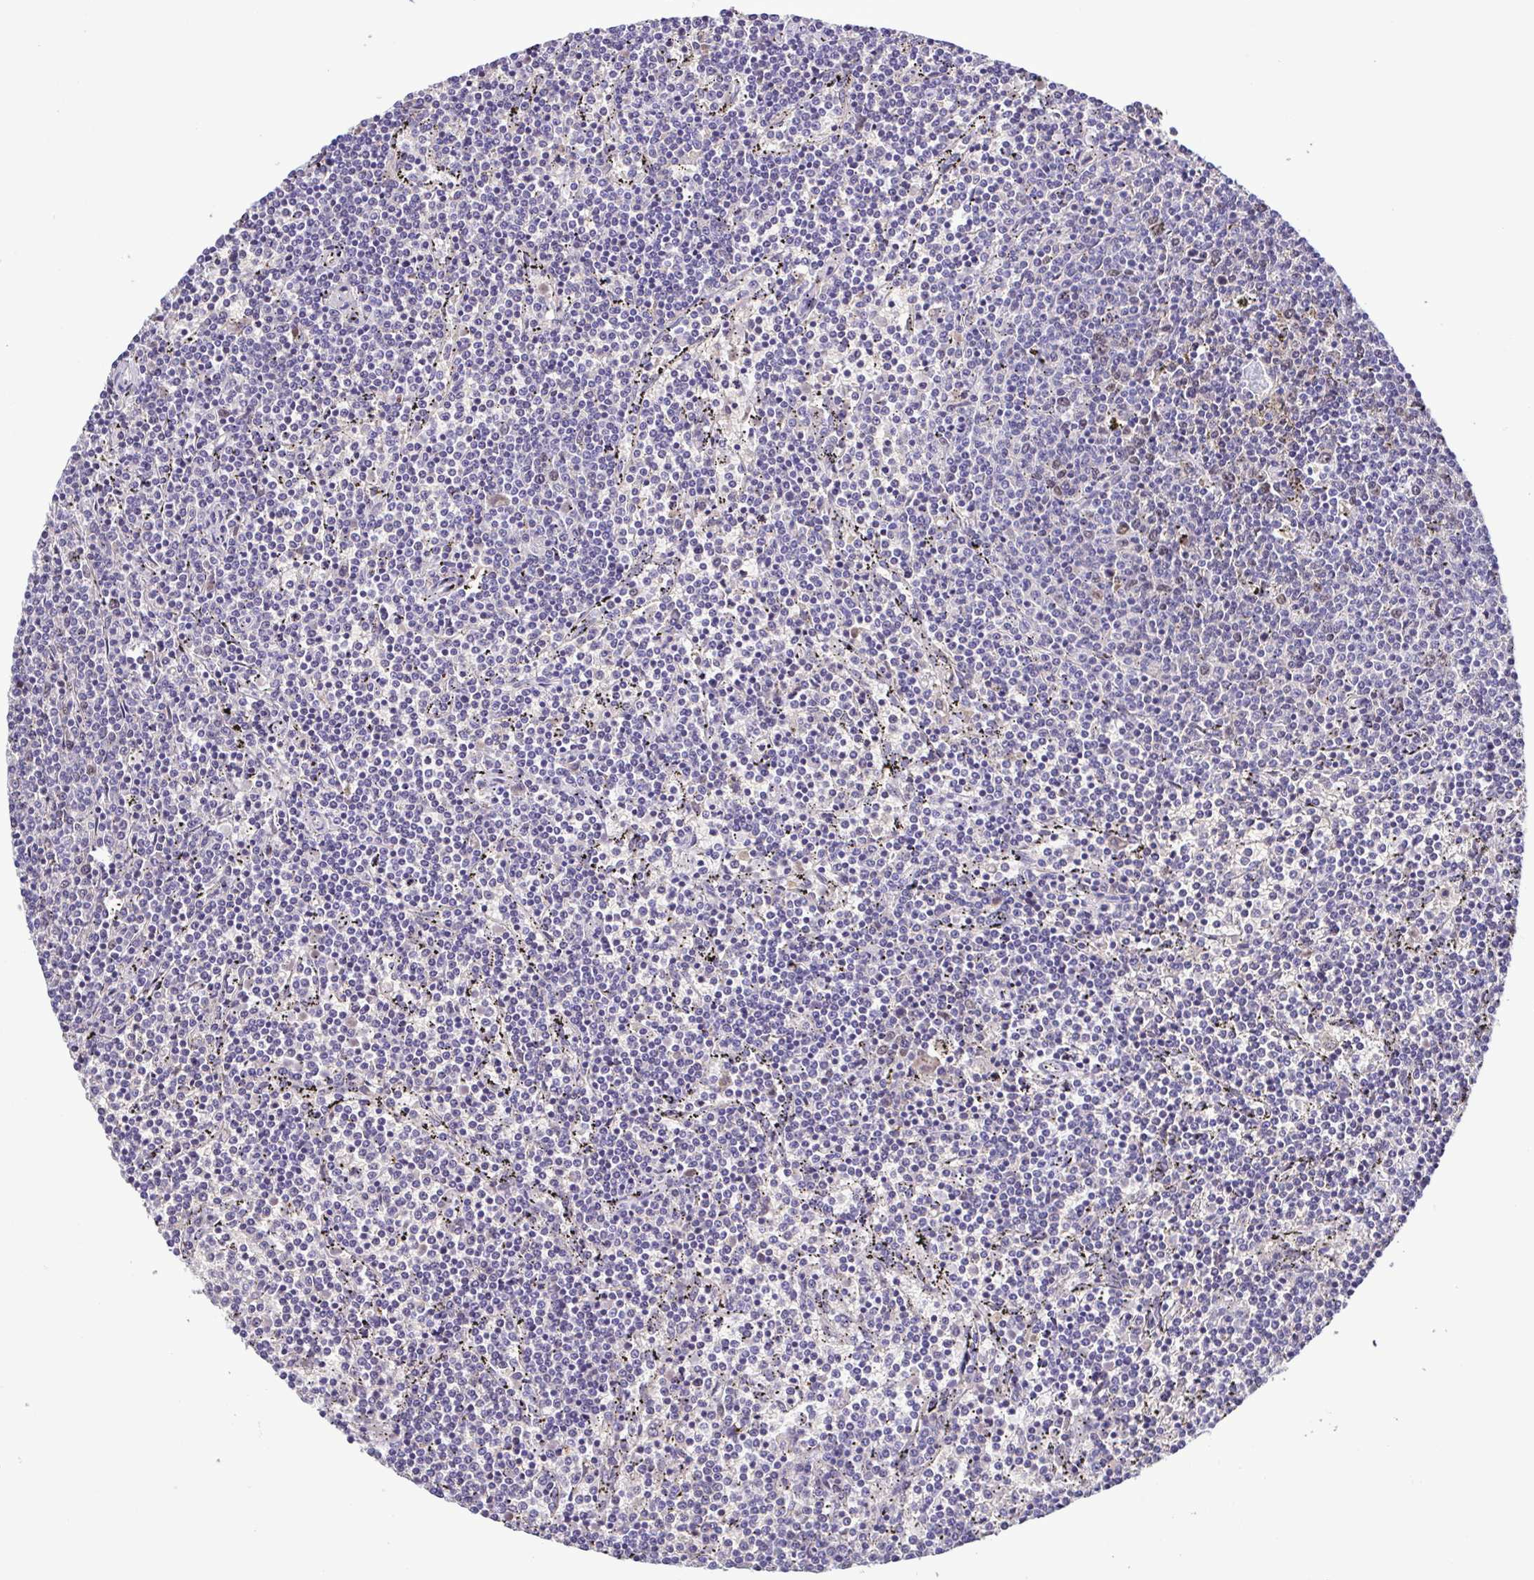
{"staining": {"intensity": "negative", "quantity": "none", "location": "none"}, "tissue": "lymphoma", "cell_type": "Tumor cells", "image_type": "cancer", "snomed": [{"axis": "morphology", "description": "Malignant lymphoma, non-Hodgkin's type, Low grade"}, {"axis": "topography", "description": "Spleen"}], "caption": "The IHC photomicrograph has no significant positivity in tumor cells of lymphoma tissue.", "gene": "TIPIN", "patient": {"sex": "female", "age": 50}}